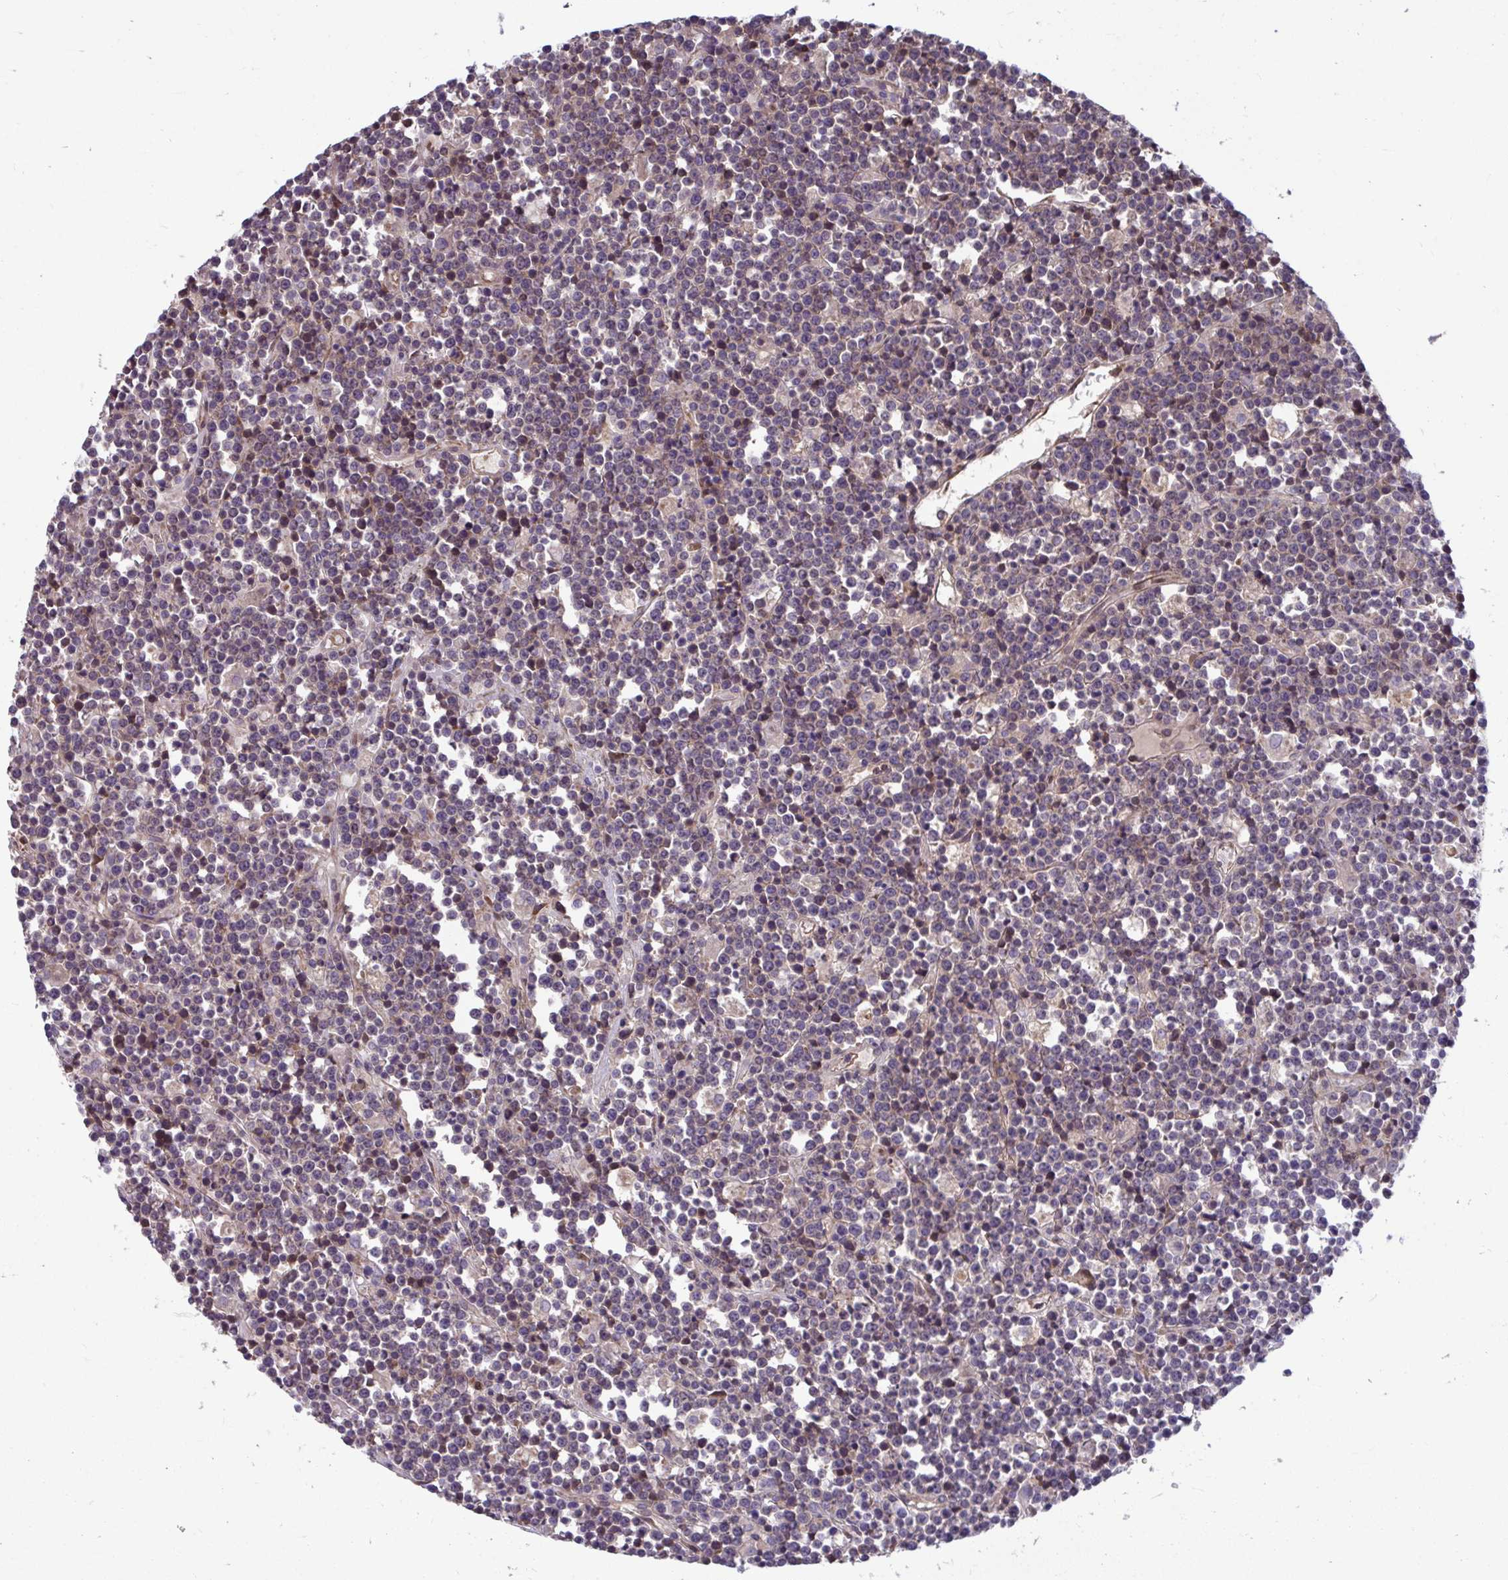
{"staining": {"intensity": "negative", "quantity": "none", "location": "none"}, "tissue": "lymphoma", "cell_type": "Tumor cells", "image_type": "cancer", "snomed": [{"axis": "morphology", "description": "Malignant lymphoma, non-Hodgkin's type, High grade"}, {"axis": "topography", "description": "Ovary"}], "caption": "Tumor cells are negative for protein expression in human lymphoma.", "gene": "PCDHB7", "patient": {"sex": "female", "age": 56}}